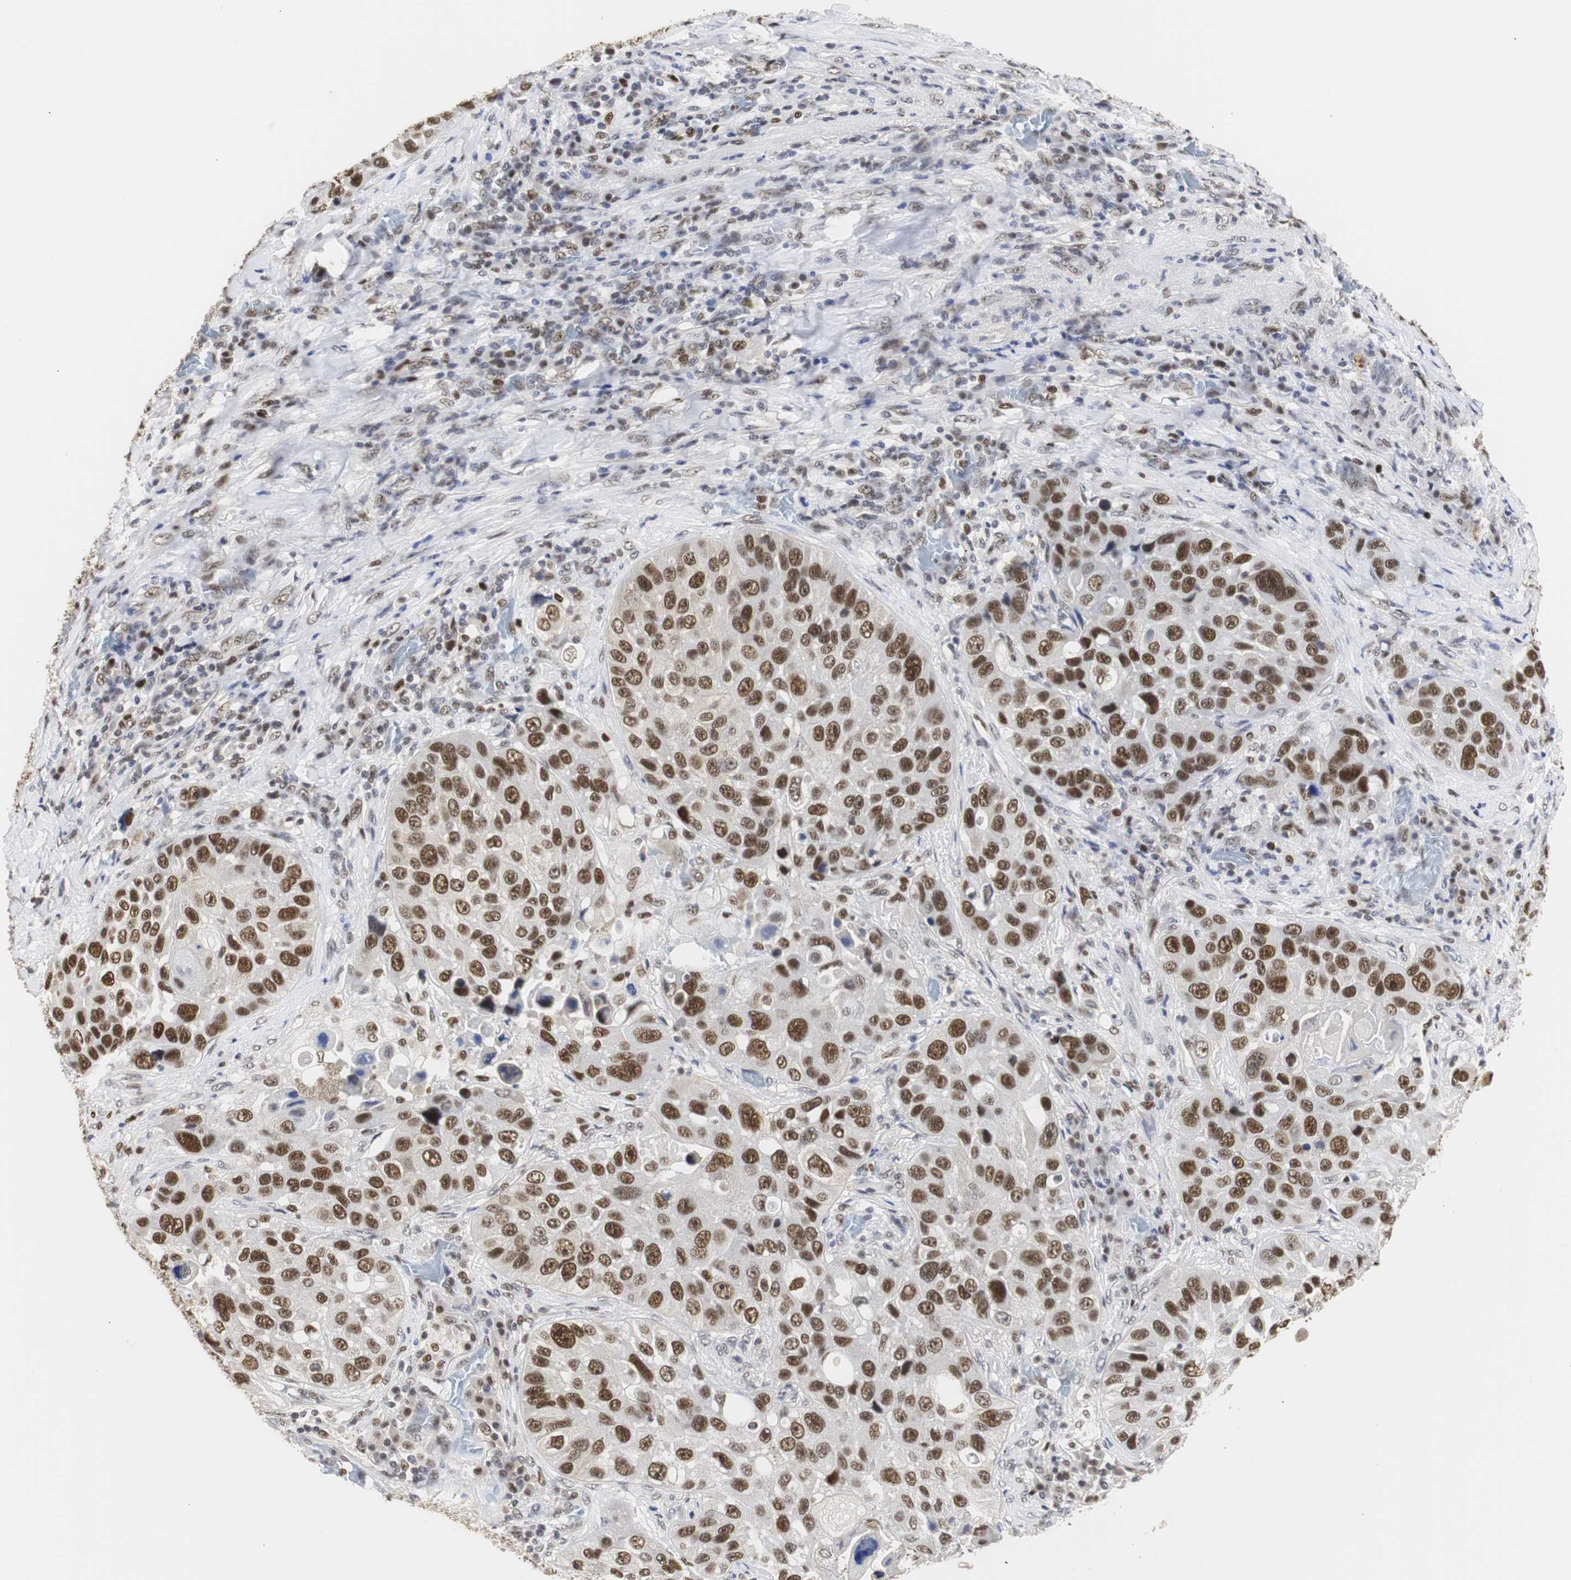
{"staining": {"intensity": "strong", "quantity": ">75%", "location": "nuclear"}, "tissue": "lung cancer", "cell_type": "Tumor cells", "image_type": "cancer", "snomed": [{"axis": "morphology", "description": "Squamous cell carcinoma, NOS"}, {"axis": "topography", "description": "Lung"}], "caption": "Tumor cells show strong nuclear expression in about >75% of cells in squamous cell carcinoma (lung). (Stains: DAB (3,3'-diaminobenzidine) in brown, nuclei in blue, Microscopy: brightfield microscopy at high magnification).", "gene": "ZFC3H1", "patient": {"sex": "male", "age": 57}}